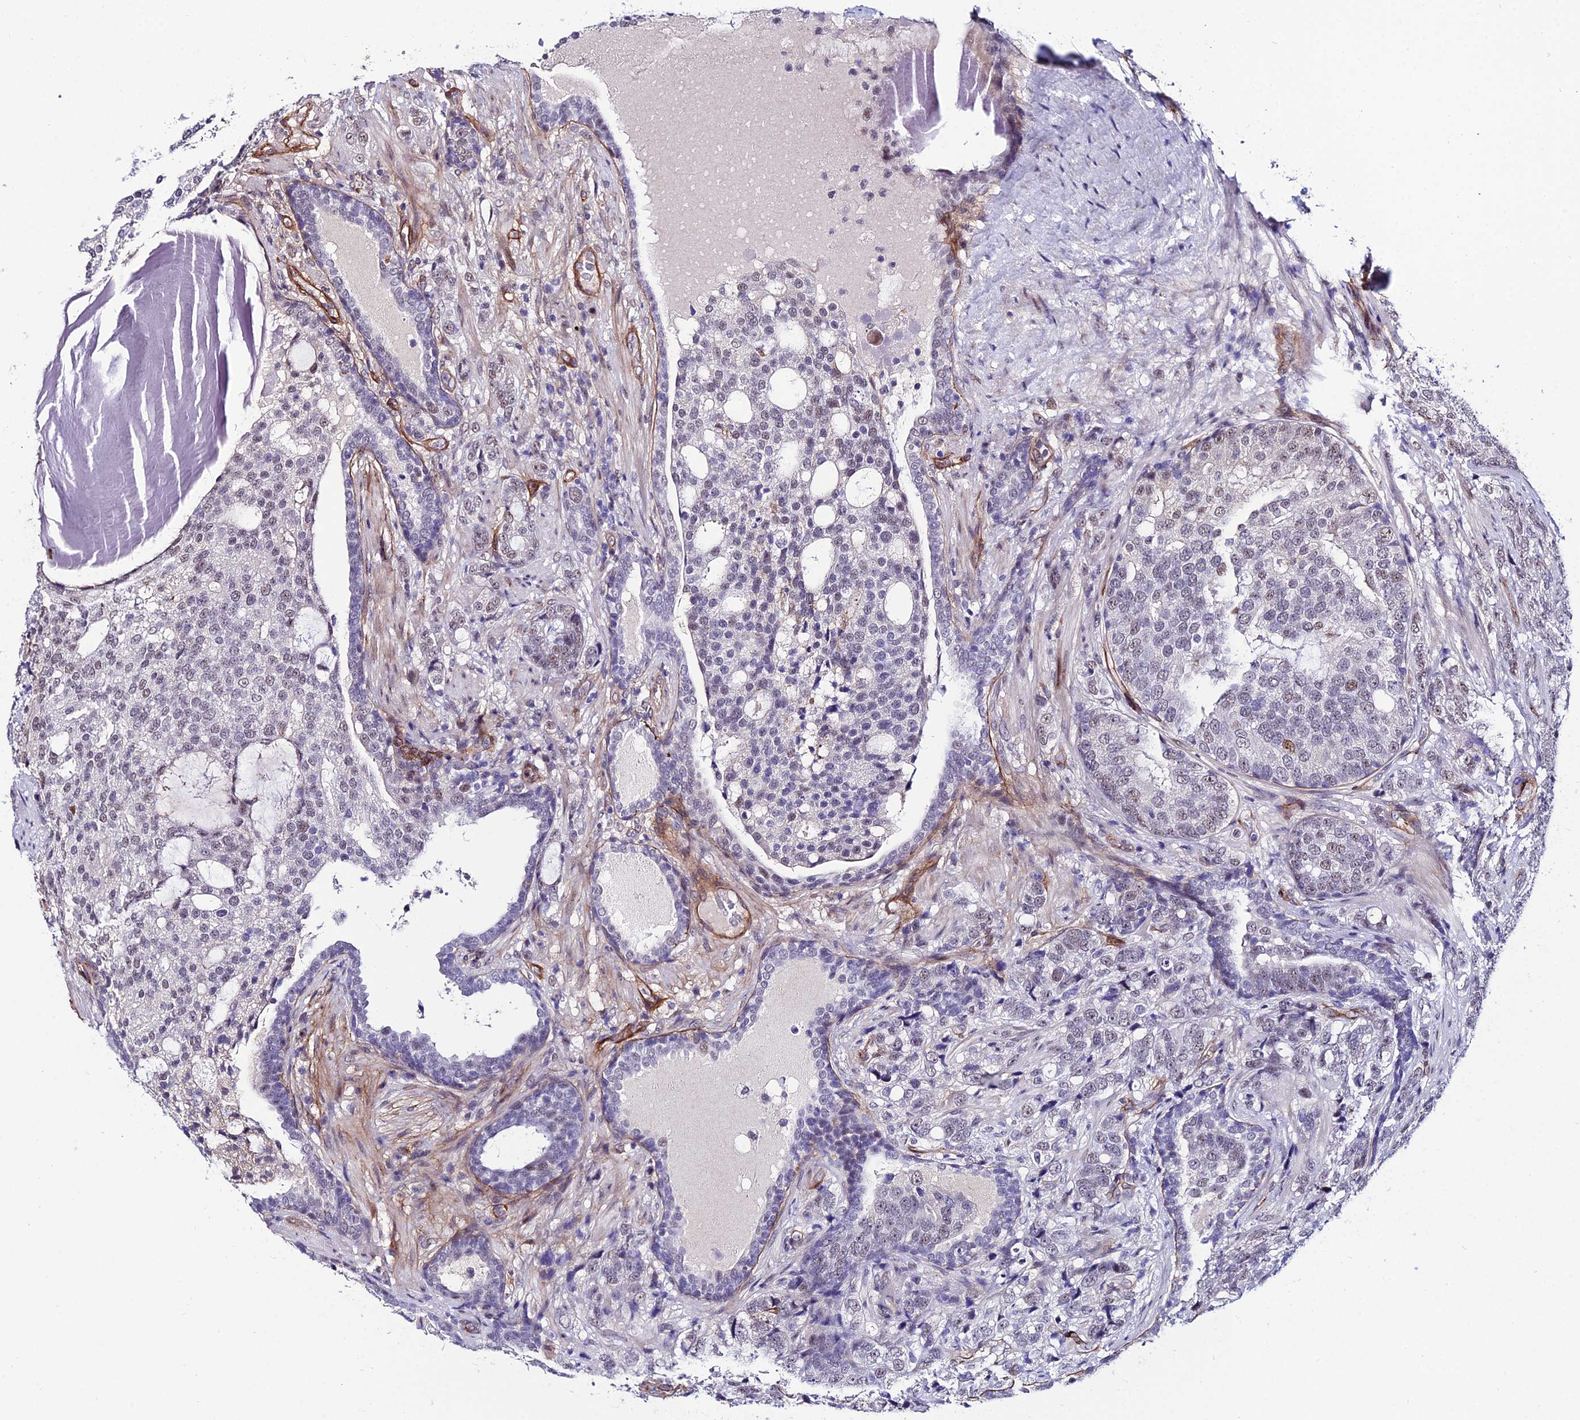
{"staining": {"intensity": "moderate", "quantity": "<25%", "location": "nuclear"}, "tissue": "prostate cancer", "cell_type": "Tumor cells", "image_type": "cancer", "snomed": [{"axis": "morphology", "description": "Adenocarcinoma, High grade"}, {"axis": "topography", "description": "Prostate"}], "caption": "IHC image of human adenocarcinoma (high-grade) (prostate) stained for a protein (brown), which shows low levels of moderate nuclear staining in about <25% of tumor cells.", "gene": "SYT15", "patient": {"sex": "male", "age": 67}}